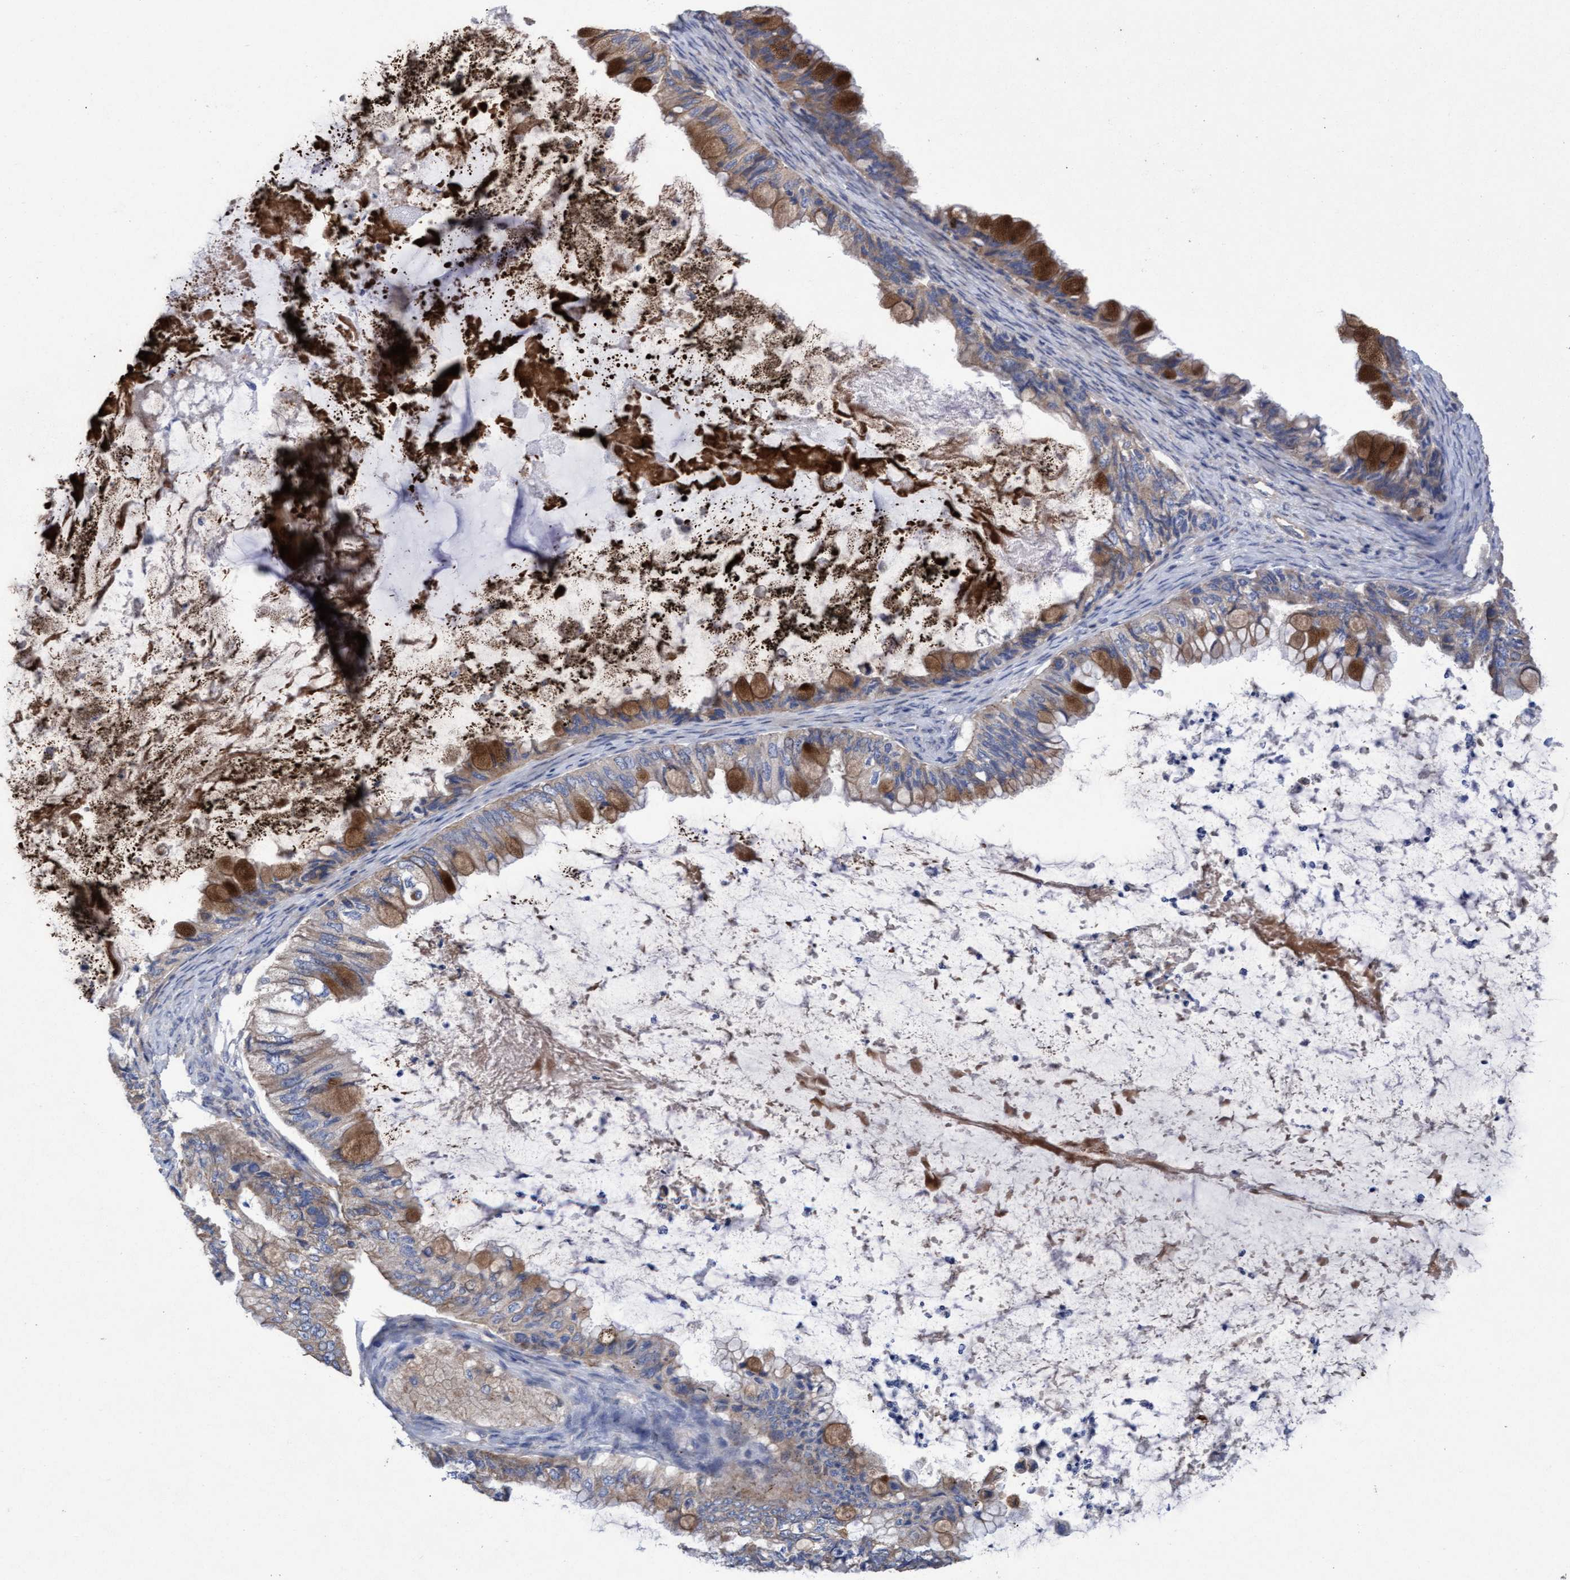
{"staining": {"intensity": "moderate", "quantity": ">75%", "location": "cytoplasmic/membranous"}, "tissue": "ovarian cancer", "cell_type": "Tumor cells", "image_type": "cancer", "snomed": [{"axis": "morphology", "description": "Cystadenocarcinoma, mucinous, NOS"}, {"axis": "topography", "description": "Ovary"}], "caption": "Moderate cytoplasmic/membranous positivity for a protein is identified in approximately >75% of tumor cells of ovarian cancer (mucinous cystadenocarcinoma) using immunohistochemistry.", "gene": "MRPL38", "patient": {"sex": "female", "age": 80}}